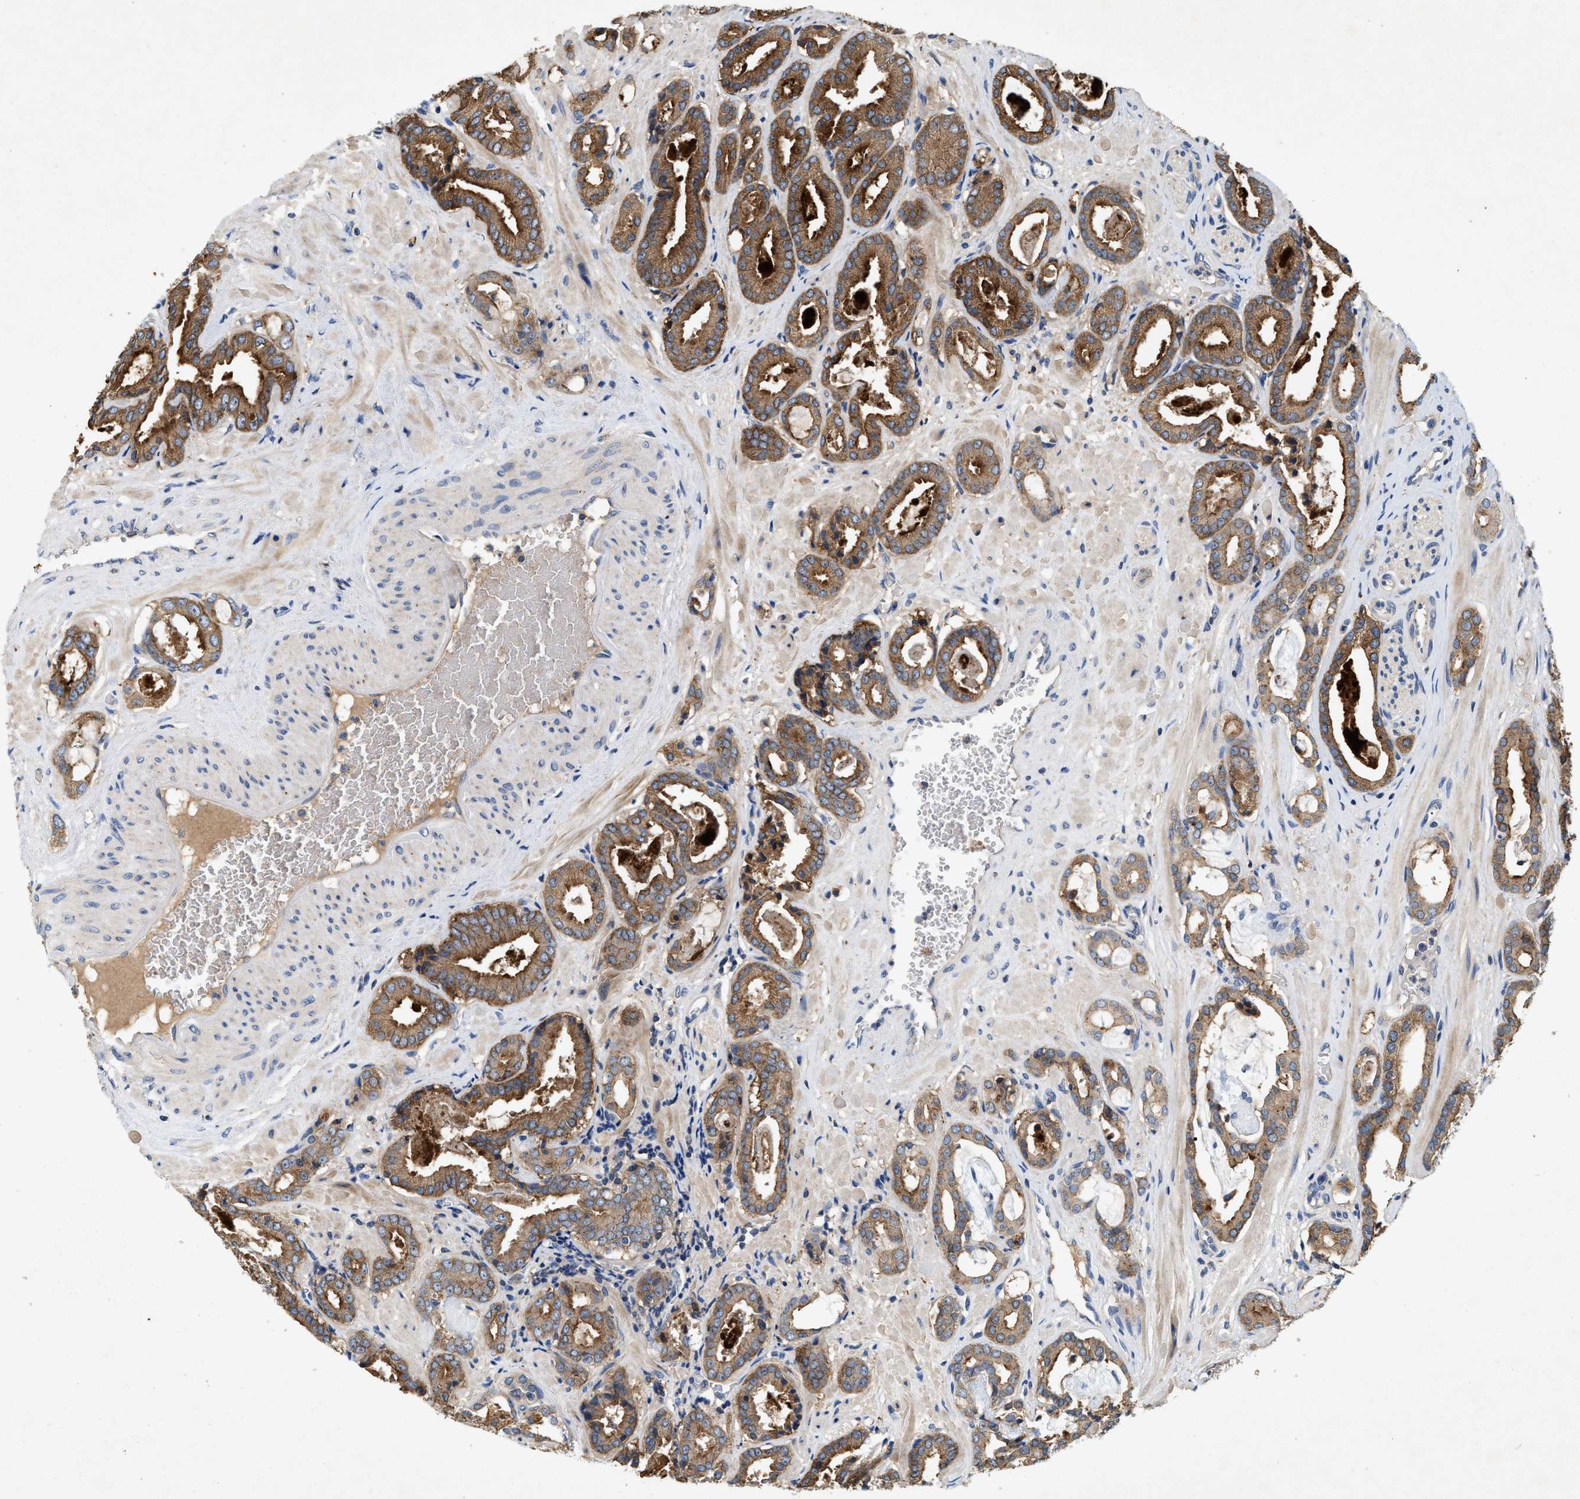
{"staining": {"intensity": "moderate", "quantity": ">75%", "location": "cytoplasmic/membranous"}, "tissue": "prostate cancer", "cell_type": "Tumor cells", "image_type": "cancer", "snomed": [{"axis": "morphology", "description": "Adenocarcinoma, Low grade"}, {"axis": "topography", "description": "Prostate"}], "caption": "Adenocarcinoma (low-grade) (prostate) stained with a brown dye shows moderate cytoplasmic/membranous positive positivity in approximately >75% of tumor cells.", "gene": "LPAR2", "patient": {"sex": "male", "age": 53}}